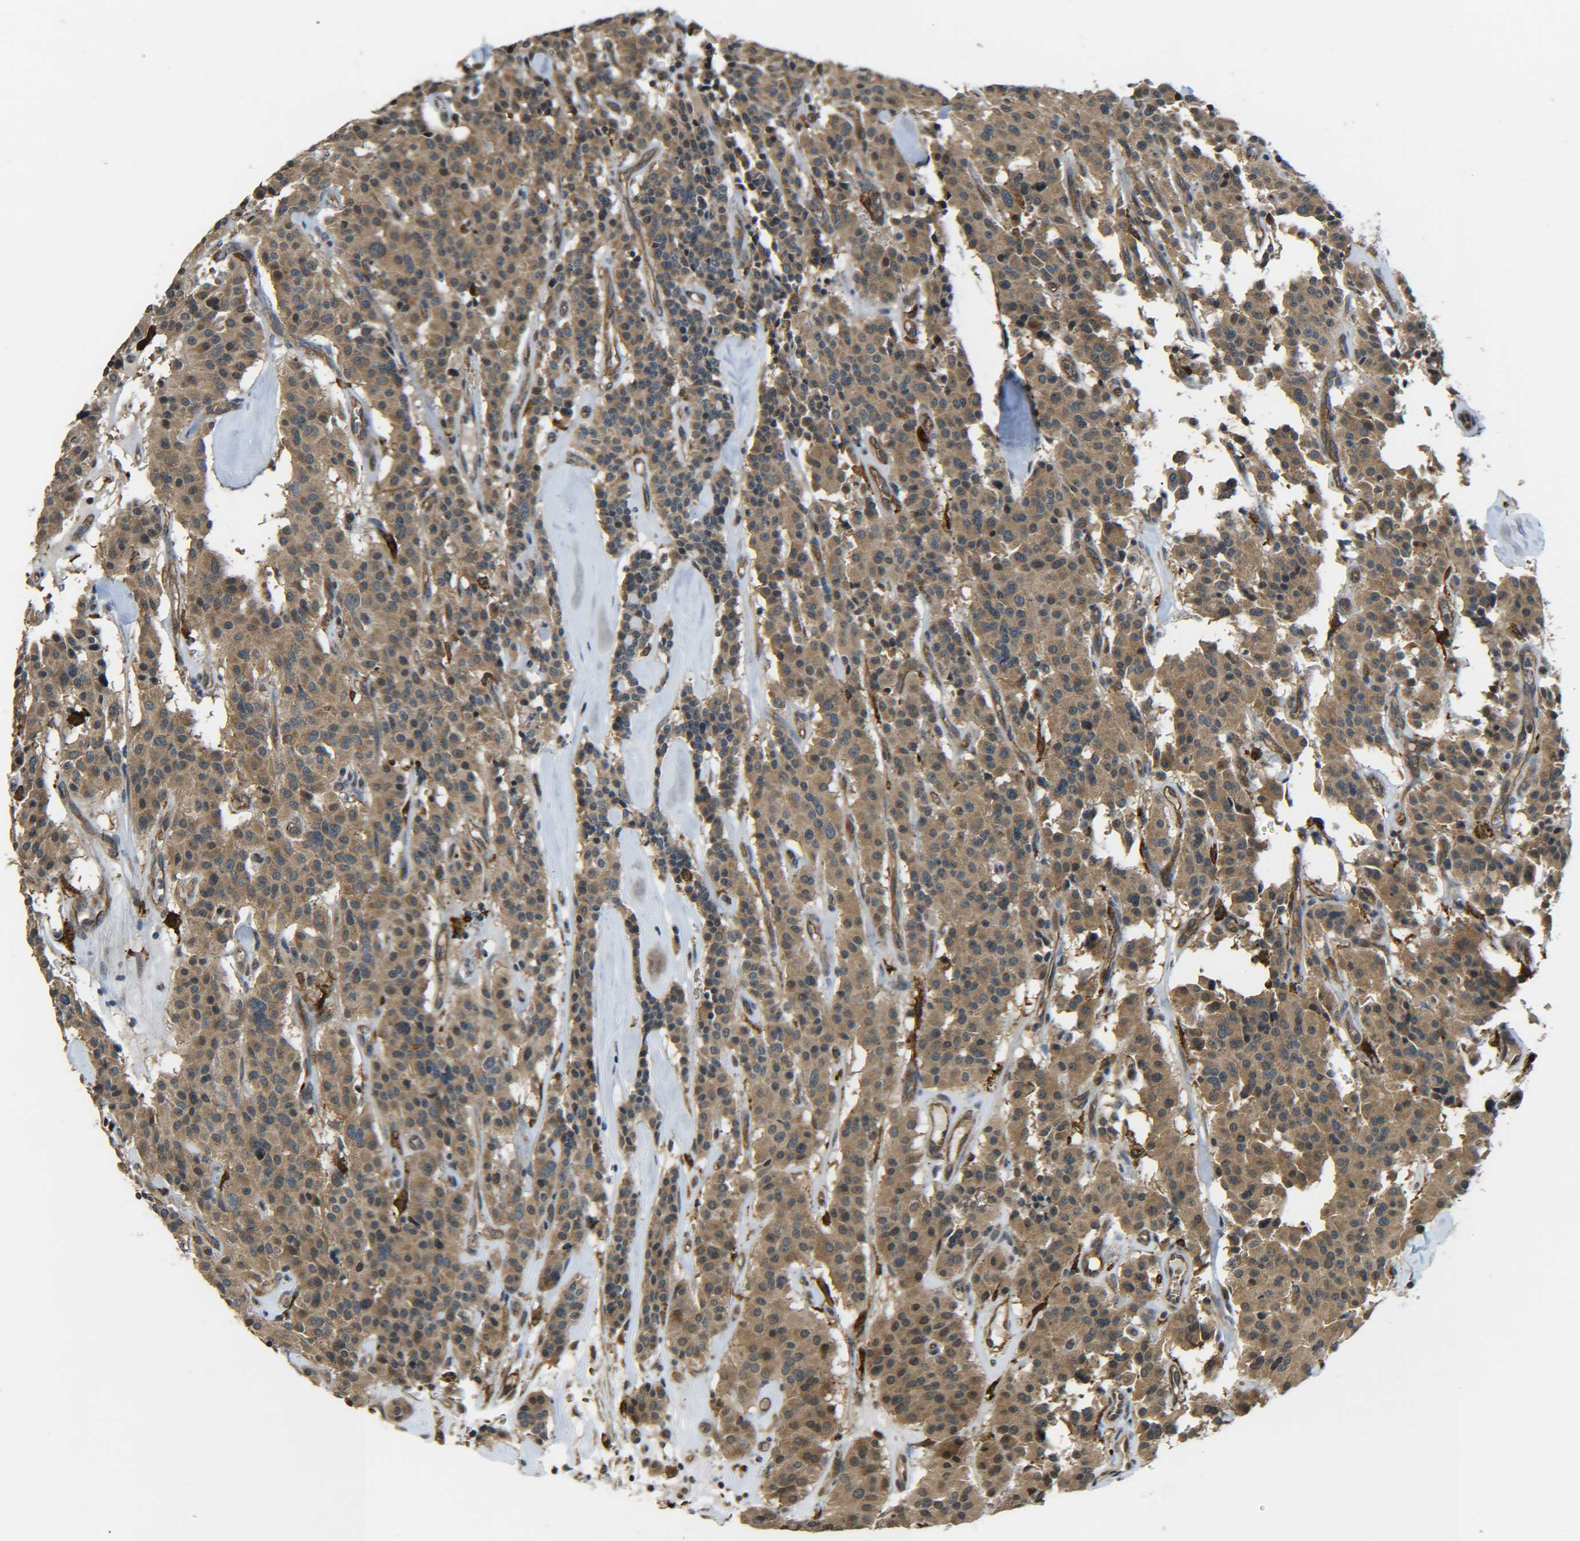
{"staining": {"intensity": "moderate", "quantity": ">75%", "location": "cytoplasmic/membranous"}, "tissue": "carcinoid", "cell_type": "Tumor cells", "image_type": "cancer", "snomed": [{"axis": "morphology", "description": "Carcinoid, malignant, NOS"}, {"axis": "topography", "description": "Lung"}], "caption": "A histopathology image of carcinoid (malignant) stained for a protein exhibits moderate cytoplasmic/membranous brown staining in tumor cells. Immunohistochemistry (ihc) stains the protein in brown and the nuclei are stained blue.", "gene": "DAB2", "patient": {"sex": "male", "age": 30}}